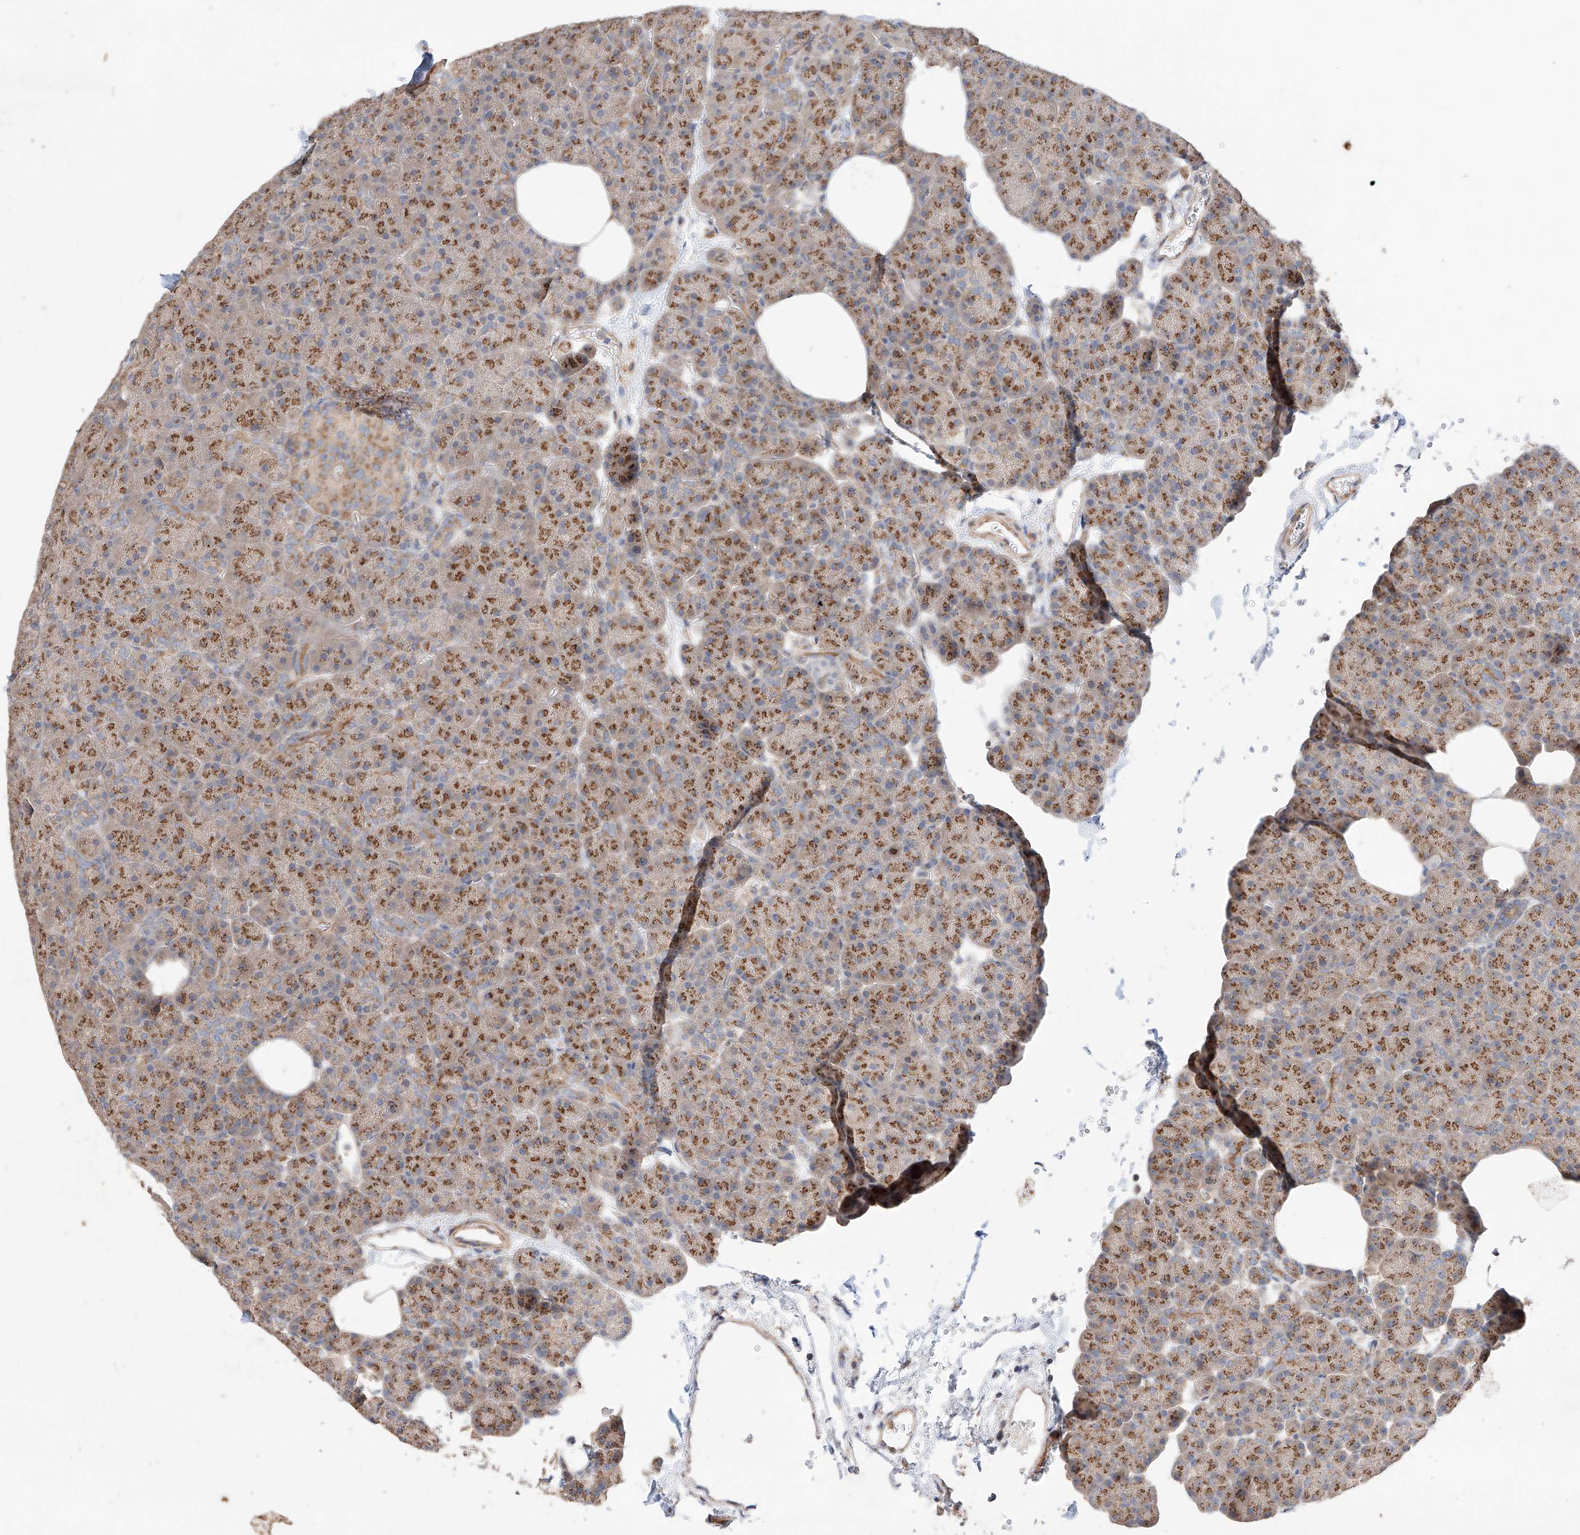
{"staining": {"intensity": "moderate", "quantity": ">75%", "location": "cytoplasmic/membranous"}, "tissue": "pancreas", "cell_type": "Exocrine glandular cells", "image_type": "normal", "snomed": [{"axis": "morphology", "description": "Normal tissue, NOS"}, {"axis": "morphology", "description": "Carcinoid, malignant, NOS"}, {"axis": "topography", "description": "Pancreas"}], "caption": "This is a micrograph of IHC staining of normal pancreas, which shows moderate expression in the cytoplasmic/membranous of exocrine glandular cells.", "gene": "MOSPD1", "patient": {"sex": "female", "age": 35}}